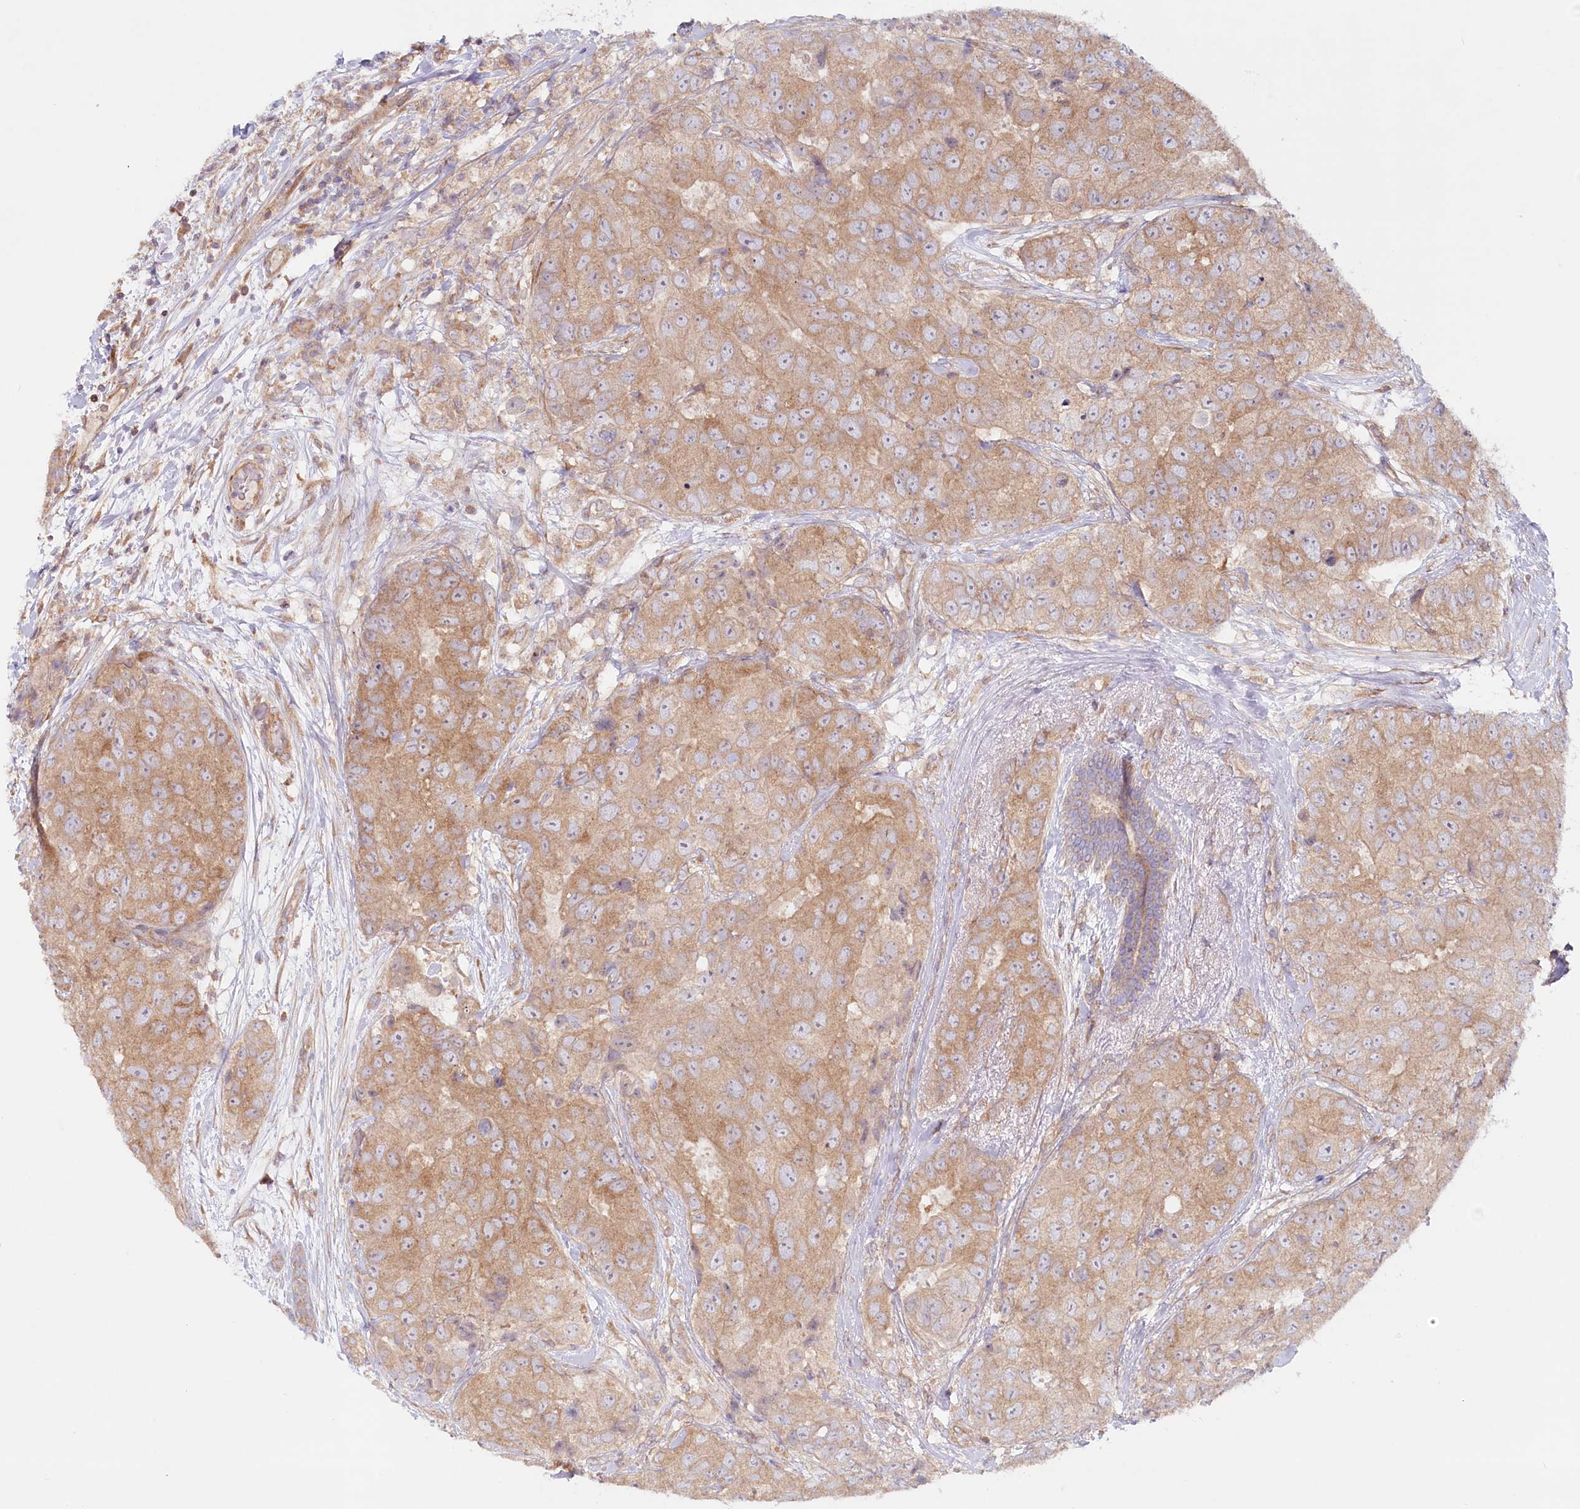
{"staining": {"intensity": "moderate", "quantity": ">75%", "location": "cytoplasmic/membranous"}, "tissue": "breast cancer", "cell_type": "Tumor cells", "image_type": "cancer", "snomed": [{"axis": "morphology", "description": "Duct carcinoma"}, {"axis": "topography", "description": "Breast"}], "caption": "Tumor cells display medium levels of moderate cytoplasmic/membranous expression in approximately >75% of cells in infiltrating ductal carcinoma (breast).", "gene": "TNIP1", "patient": {"sex": "female", "age": 62}}